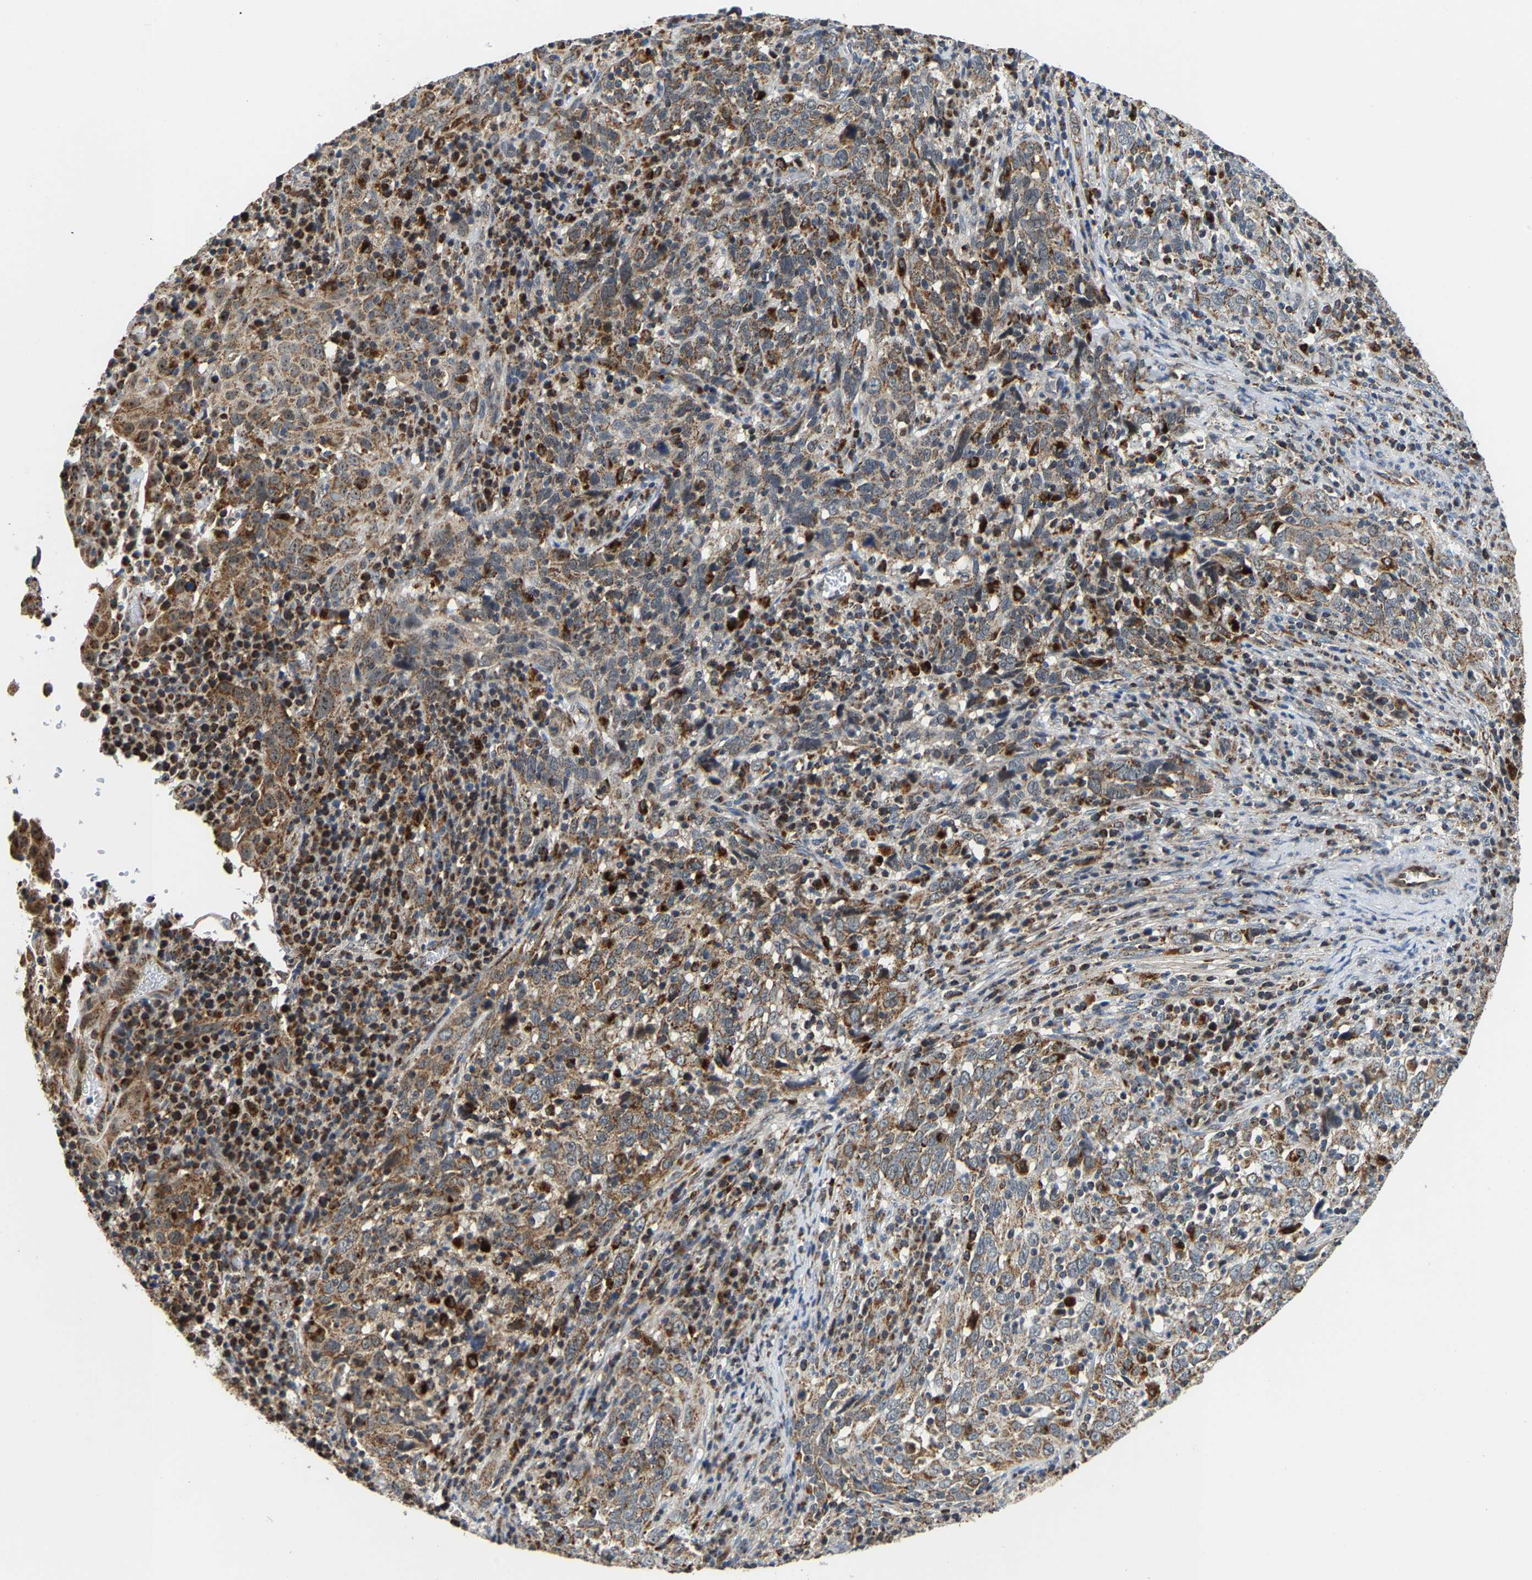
{"staining": {"intensity": "weak", "quantity": ">75%", "location": "cytoplasmic/membranous"}, "tissue": "cervical cancer", "cell_type": "Tumor cells", "image_type": "cancer", "snomed": [{"axis": "morphology", "description": "Squamous cell carcinoma, NOS"}, {"axis": "topography", "description": "Cervix"}], "caption": "Immunohistochemistry (DAB (3,3'-diaminobenzidine)) staining of cervical squamous cell carcinoma reveals weak cytoplasmic/membranous protein expression in approximately >75% of tumor cells. The staining is performed using DAB brown chromogen to label protein expression. The nuclei are counter-stained blue using hematoxylin.", "gene": "GIMAP7", "patient": {"sex": "female", "age": 46}}